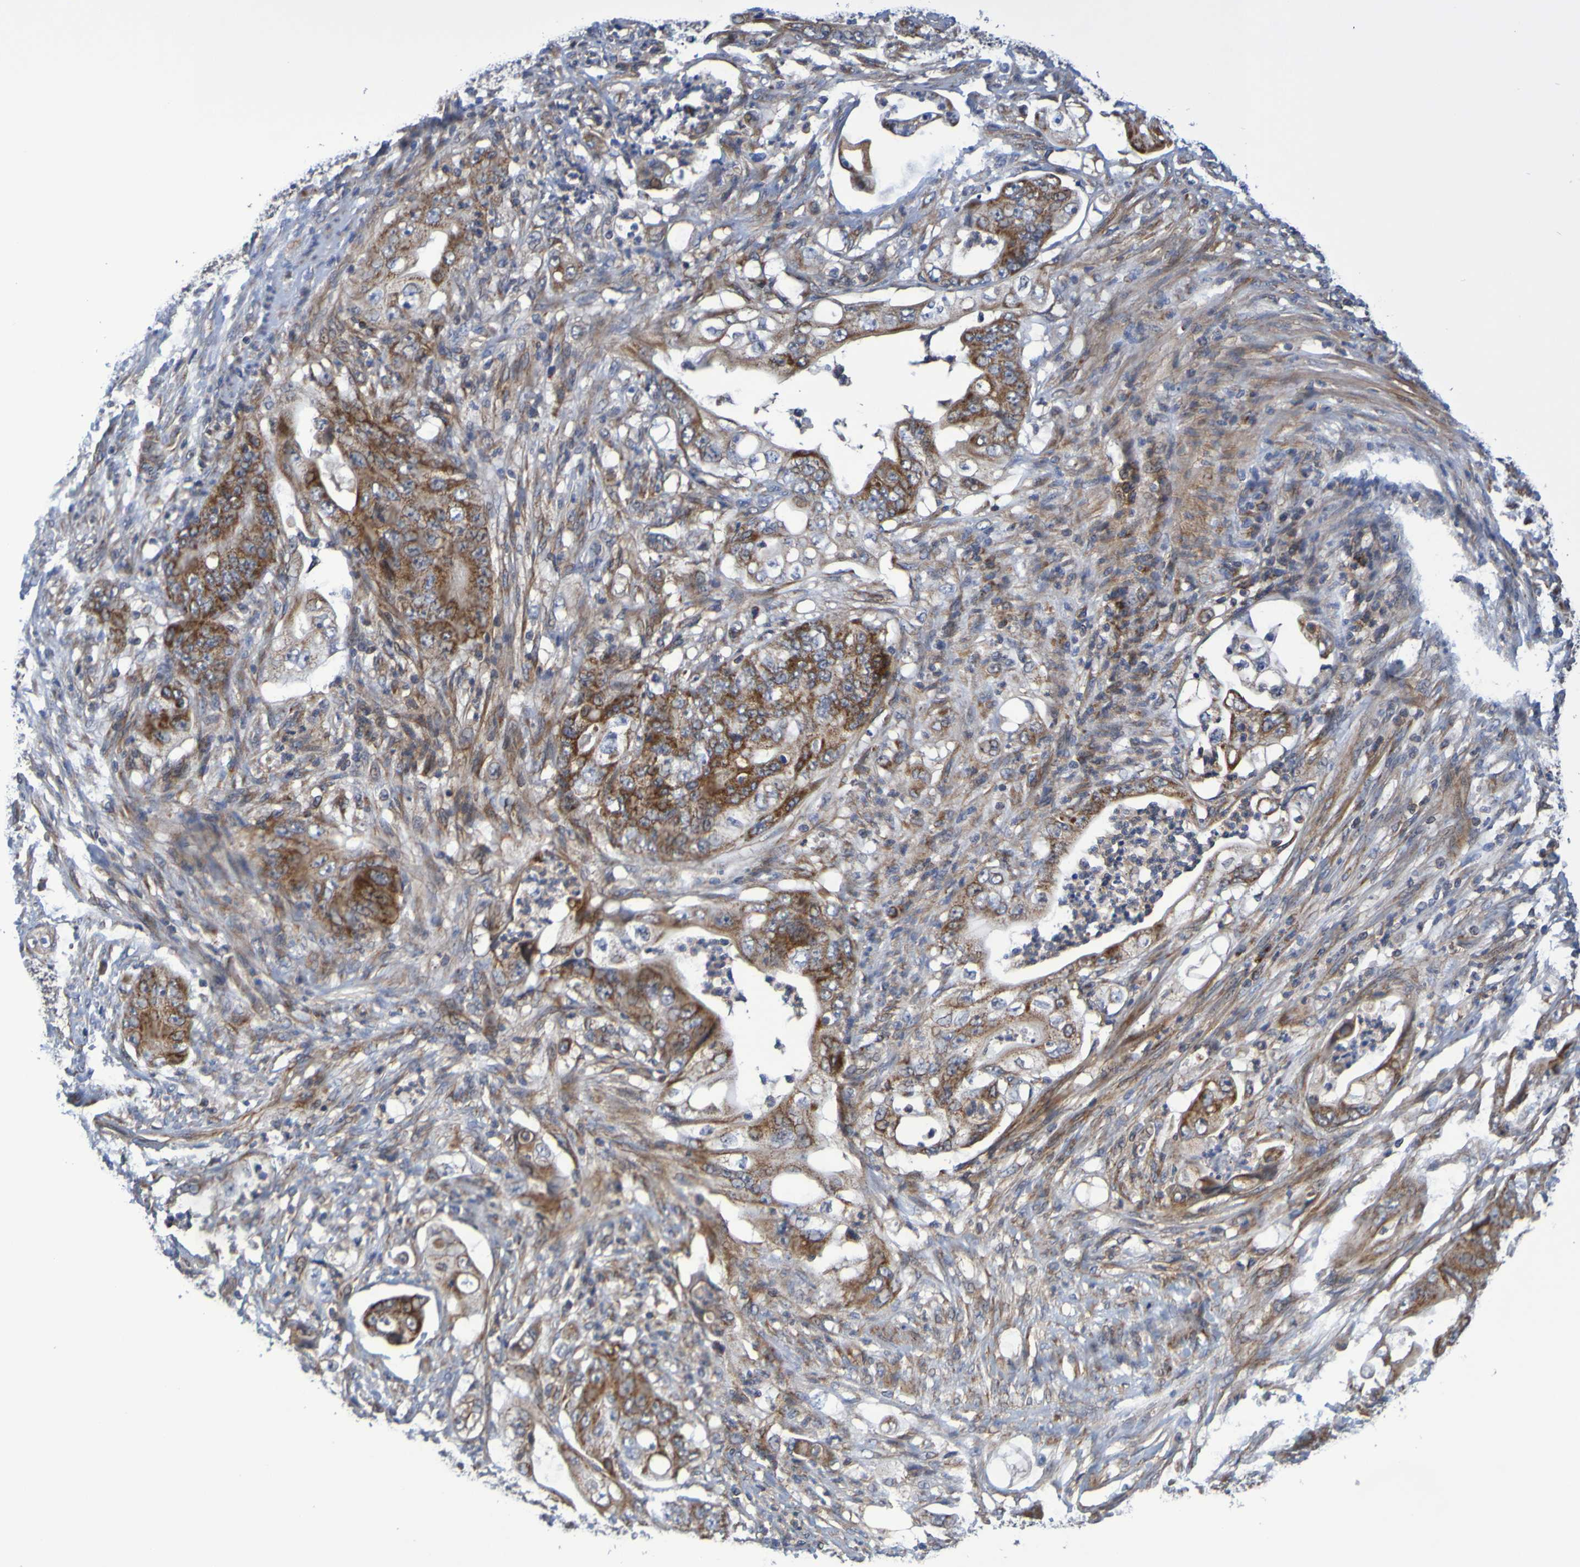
{"staining": {"intensity": "strong", "quantity": ">75%", "location": "cytoplasmic/membranous"}, "tissue": "stomach cancer", "cell_type": "Tumor cells", "image_type": "cancer", "snomed": [{"axis": "morphology", "description": "Adenocarcinoma, NOS"}, {"axis": "topography", "description": "Stomach"}], "caption": "IHC staining of stomach adenocarcinoma, which shows high levels of strong cytoplasmic/membranous positivity in approximately >75% of tumor cells indicating strong cytoplasmic/membranous protein positivity. The staining was performed using DAB (brown) for protein detection and nuclei were counterstained in hematoxylin (blue).", "gene": "CCDC51", "patient": {"sex": "female", "age": 73}}